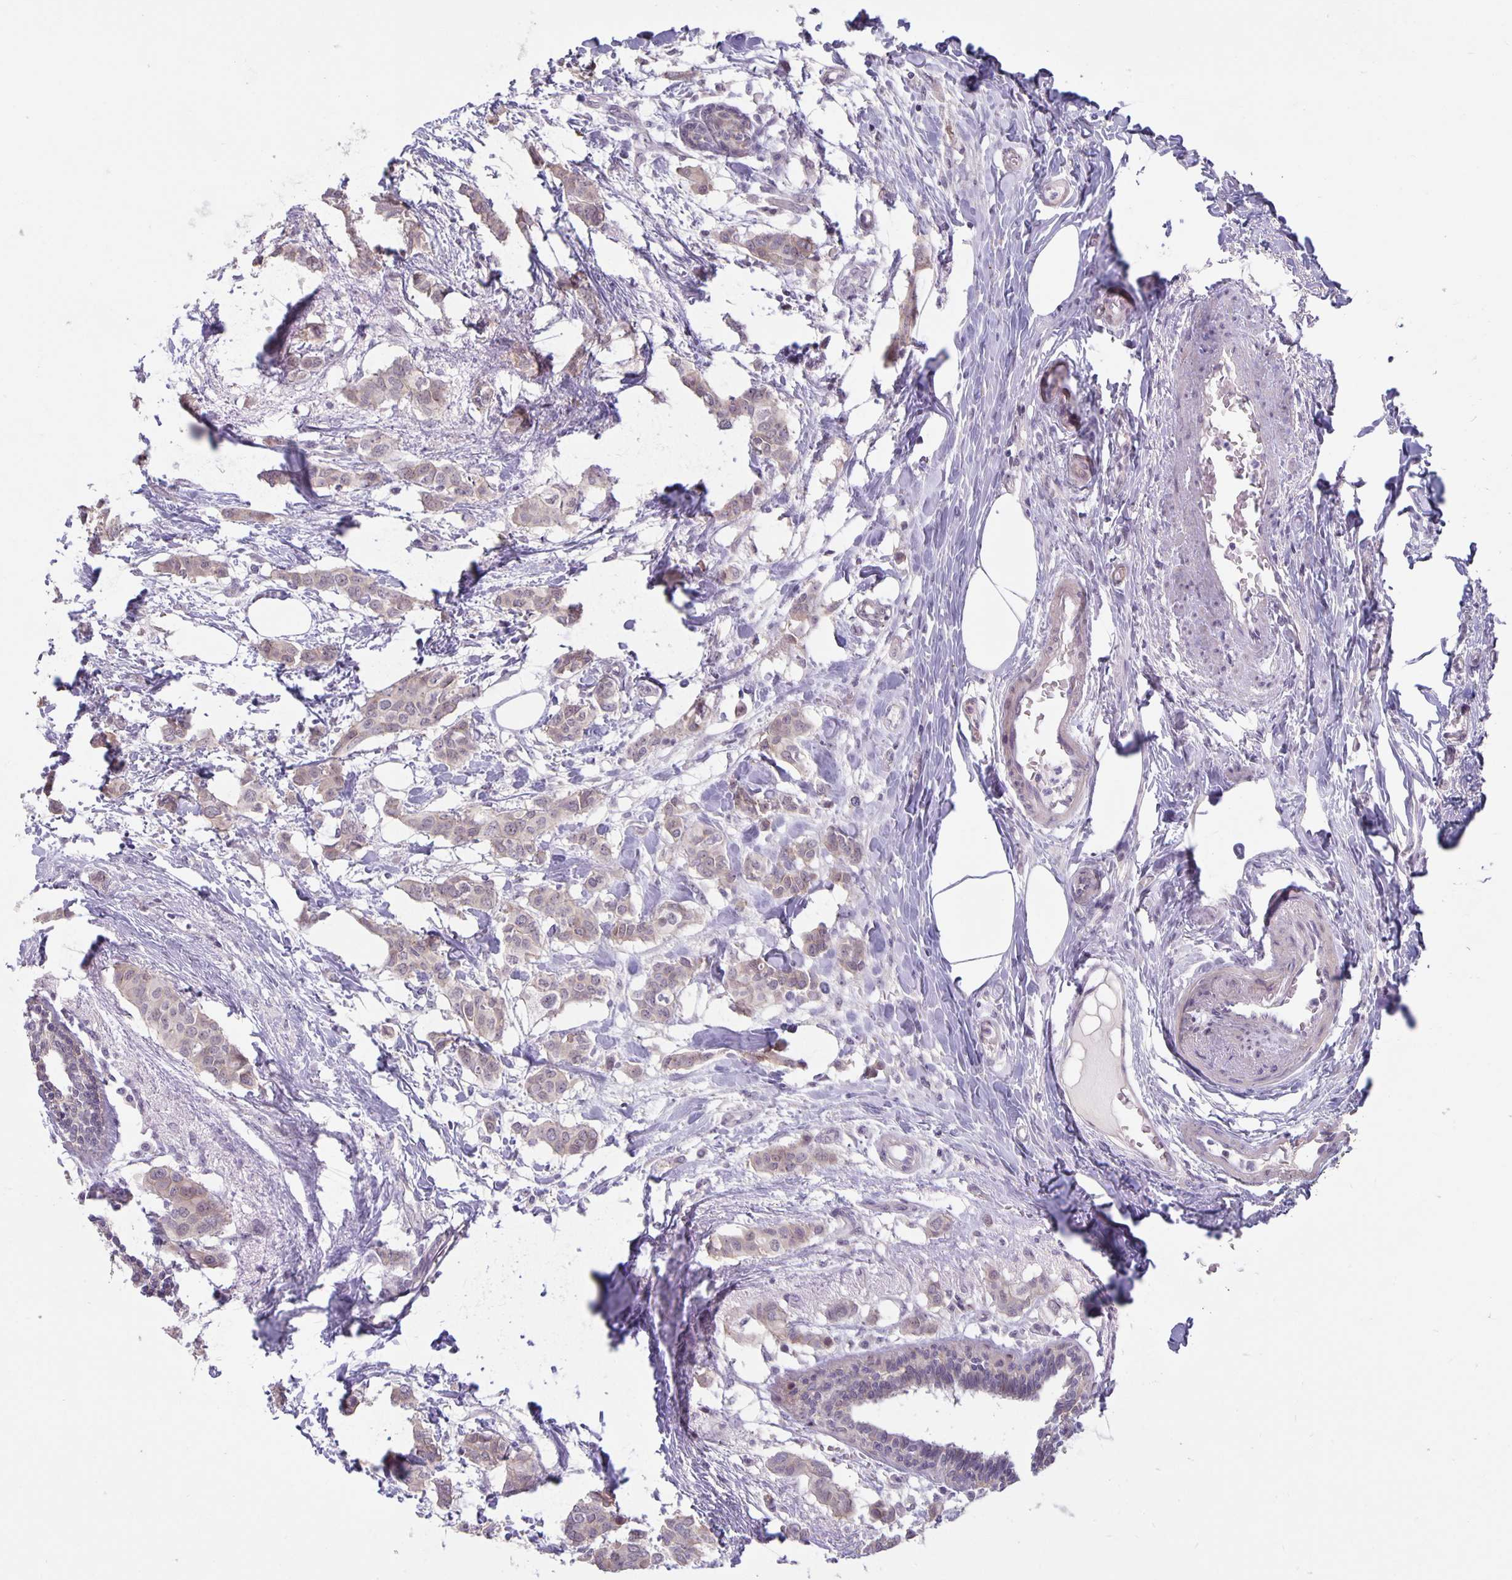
{"staining": {"intensity": "negative", "quantity": "none", "location": "none"}, "tissue": "breast cancer", "cell_type": "Tumor cells", "image_type": "cancer", "snomed": [{"axis": "morphology", "description": "Duct carcinoma"}, {"axis": "topography", "description": "Breast"}], "caption": "The histopathology image shows no staining of tumor cells in breast cancer.", "gene": "ARVCF", "patient": {"sex": "female", "age": 62}}